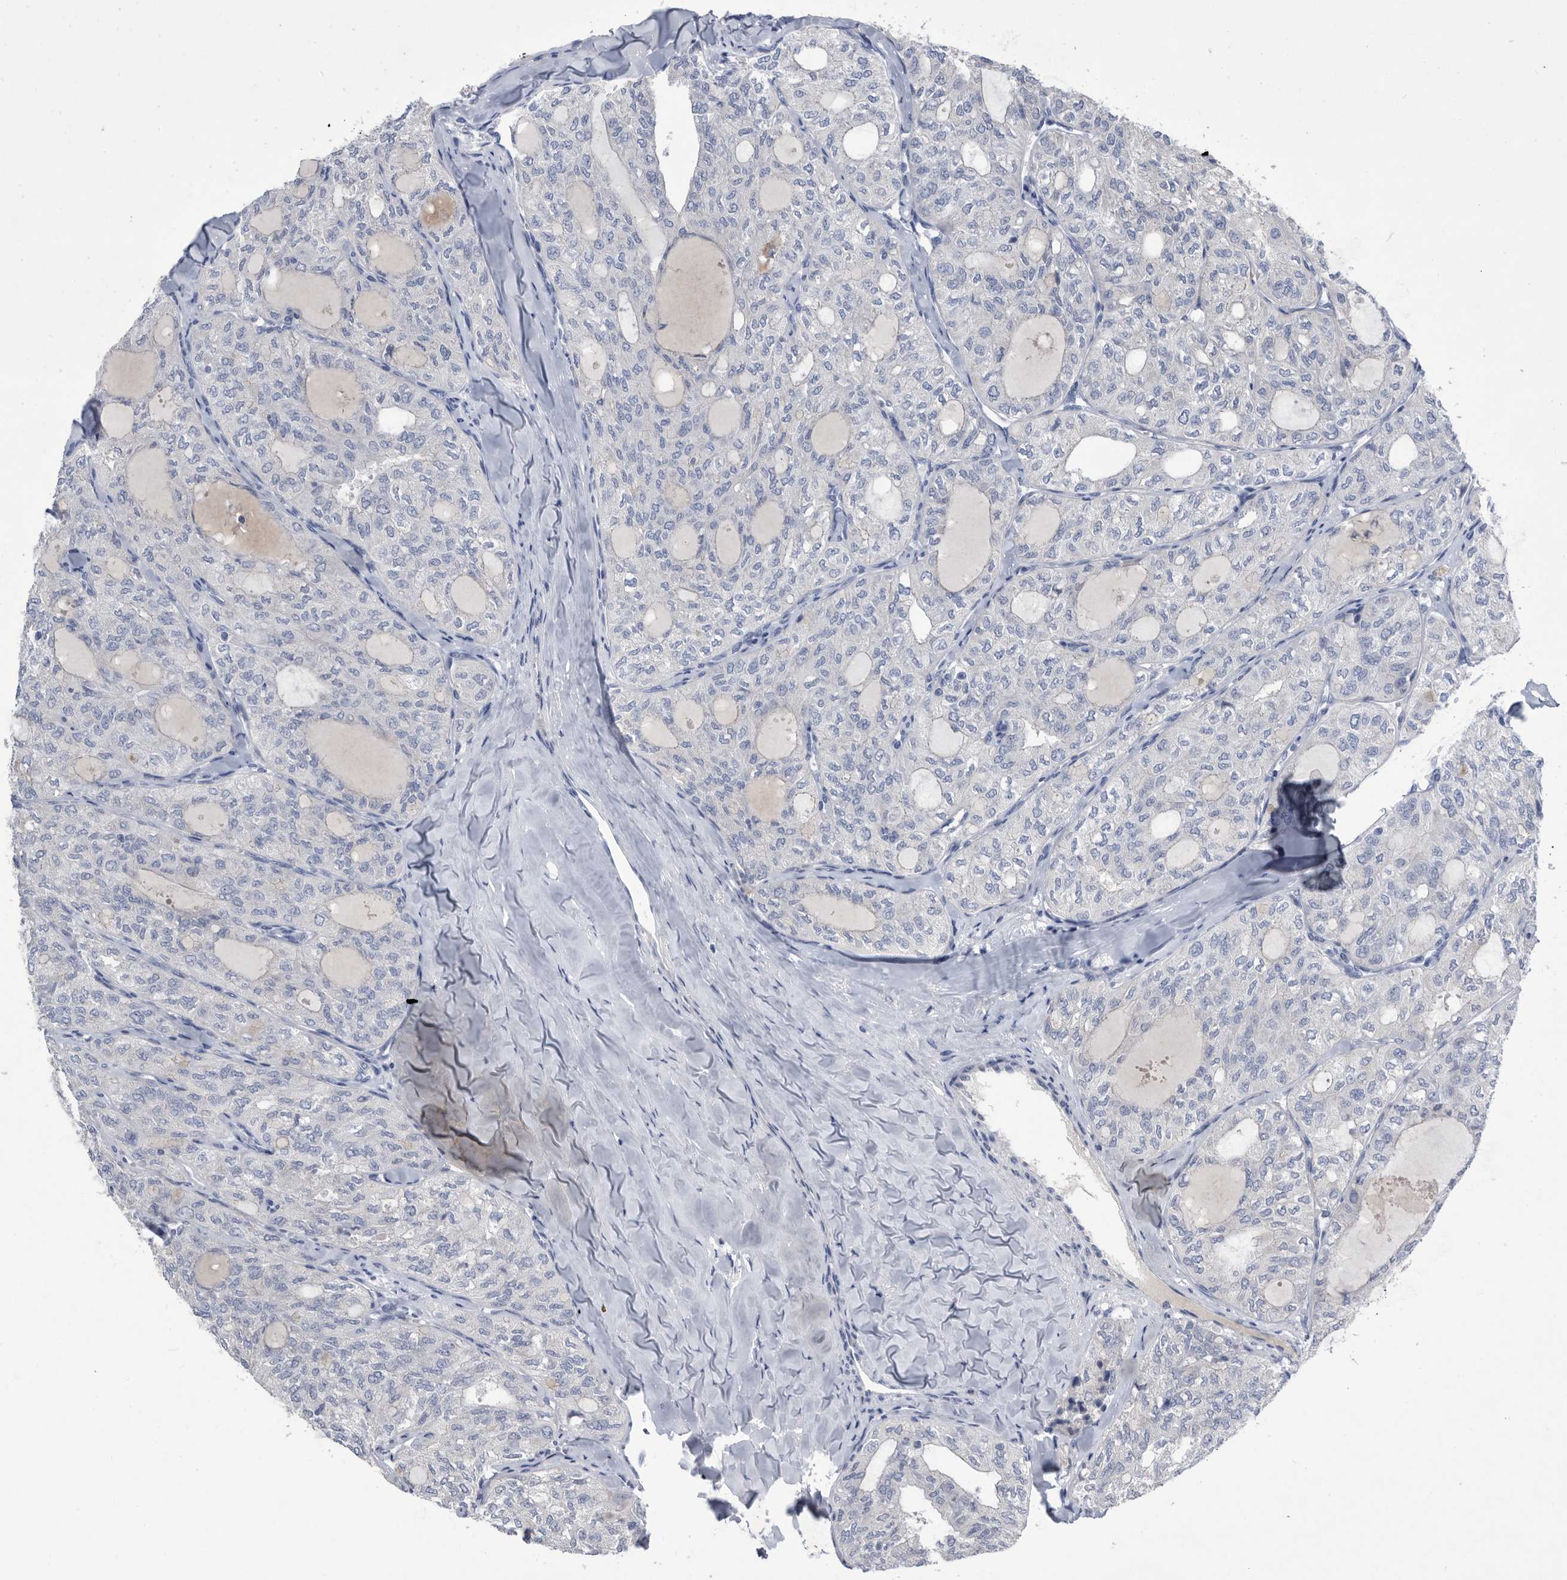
{"staining": {"intensity": "negative", "quantity": "none", "location": "none"}, "tissue": "thyroid cancer", "cell_type": "Tumor cells", "image_type": "cancer", "snomed": [{"axis": "morphology", "description": "Follicular adenoma carcinoma, NOS"}, {"axis": "topography", "description": "Thyroid gland"}], "caption": "This is an IHC histopathology image of thyroid cancer (follicular adenoma carcinoma). There is no expression in tumor cells.", "gene": "BTBD6", "patient": {"sex": "male", "age": 75}}